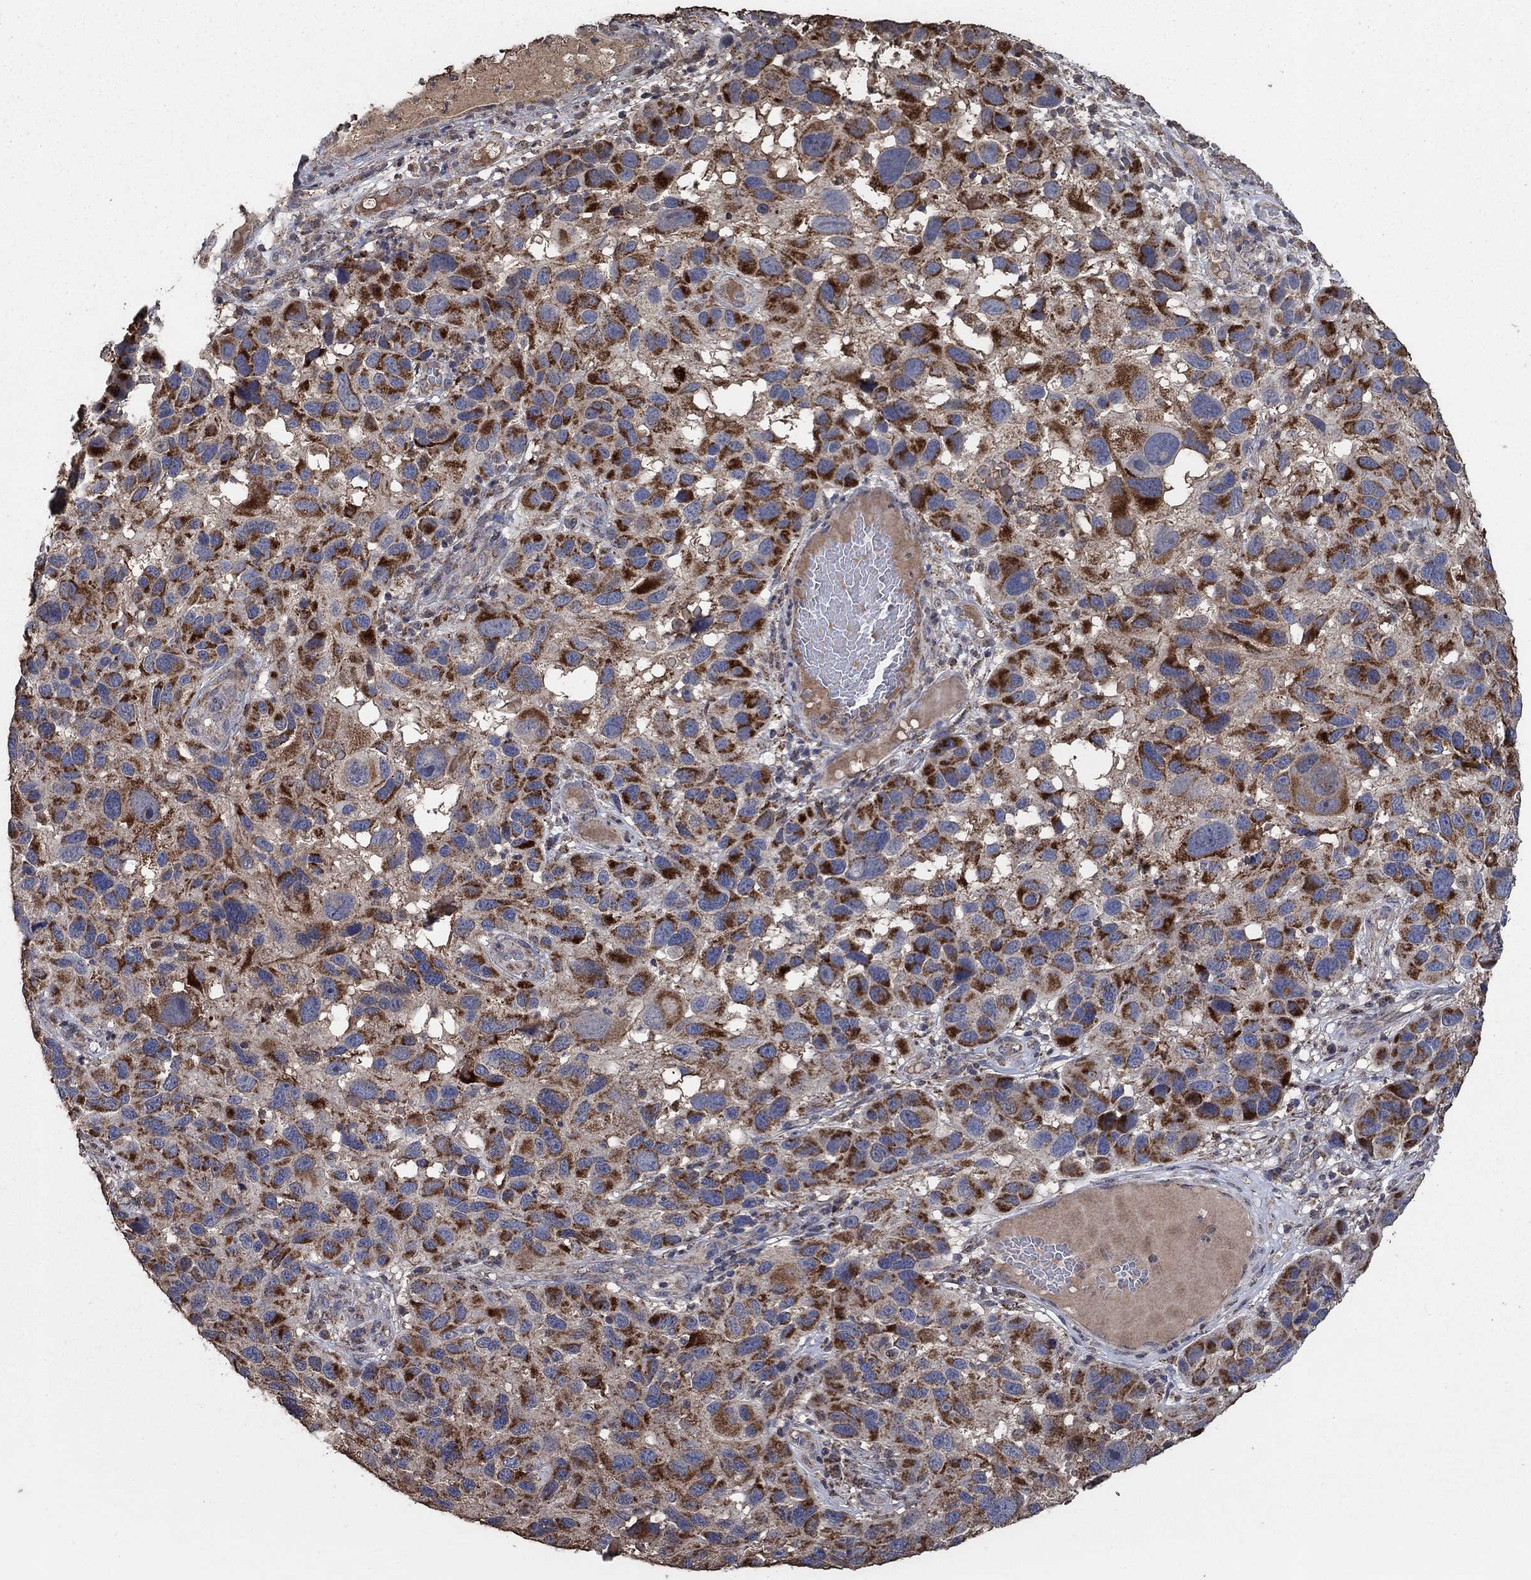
{"staining": {"intensity": "strong", "quantity": ">75%", "location": "cytoplasmic/membranous"}, "tissue": "melanoma", "cell_type": "Tumor cells", "image_type": "cancer", "snomed": [{"axis": "morphology", "description": "Malignant melanoma, NOS"}, {"axis": "topography", "description": "Skin"}], "caption": "Malignant melanoma was stained to show a protein in brown. There is high levels of strong cytoplasmic/membranous staining in approximately >75% of tumor cells. The staining is performed using DAB (3,3'-diaminobenzidine) brown chromogen to label protein expression. The nuclei are counter-stained blue using hematoxylin.", "gene": "MRPS24", "patient": {"sex": "male", "age": 53}}